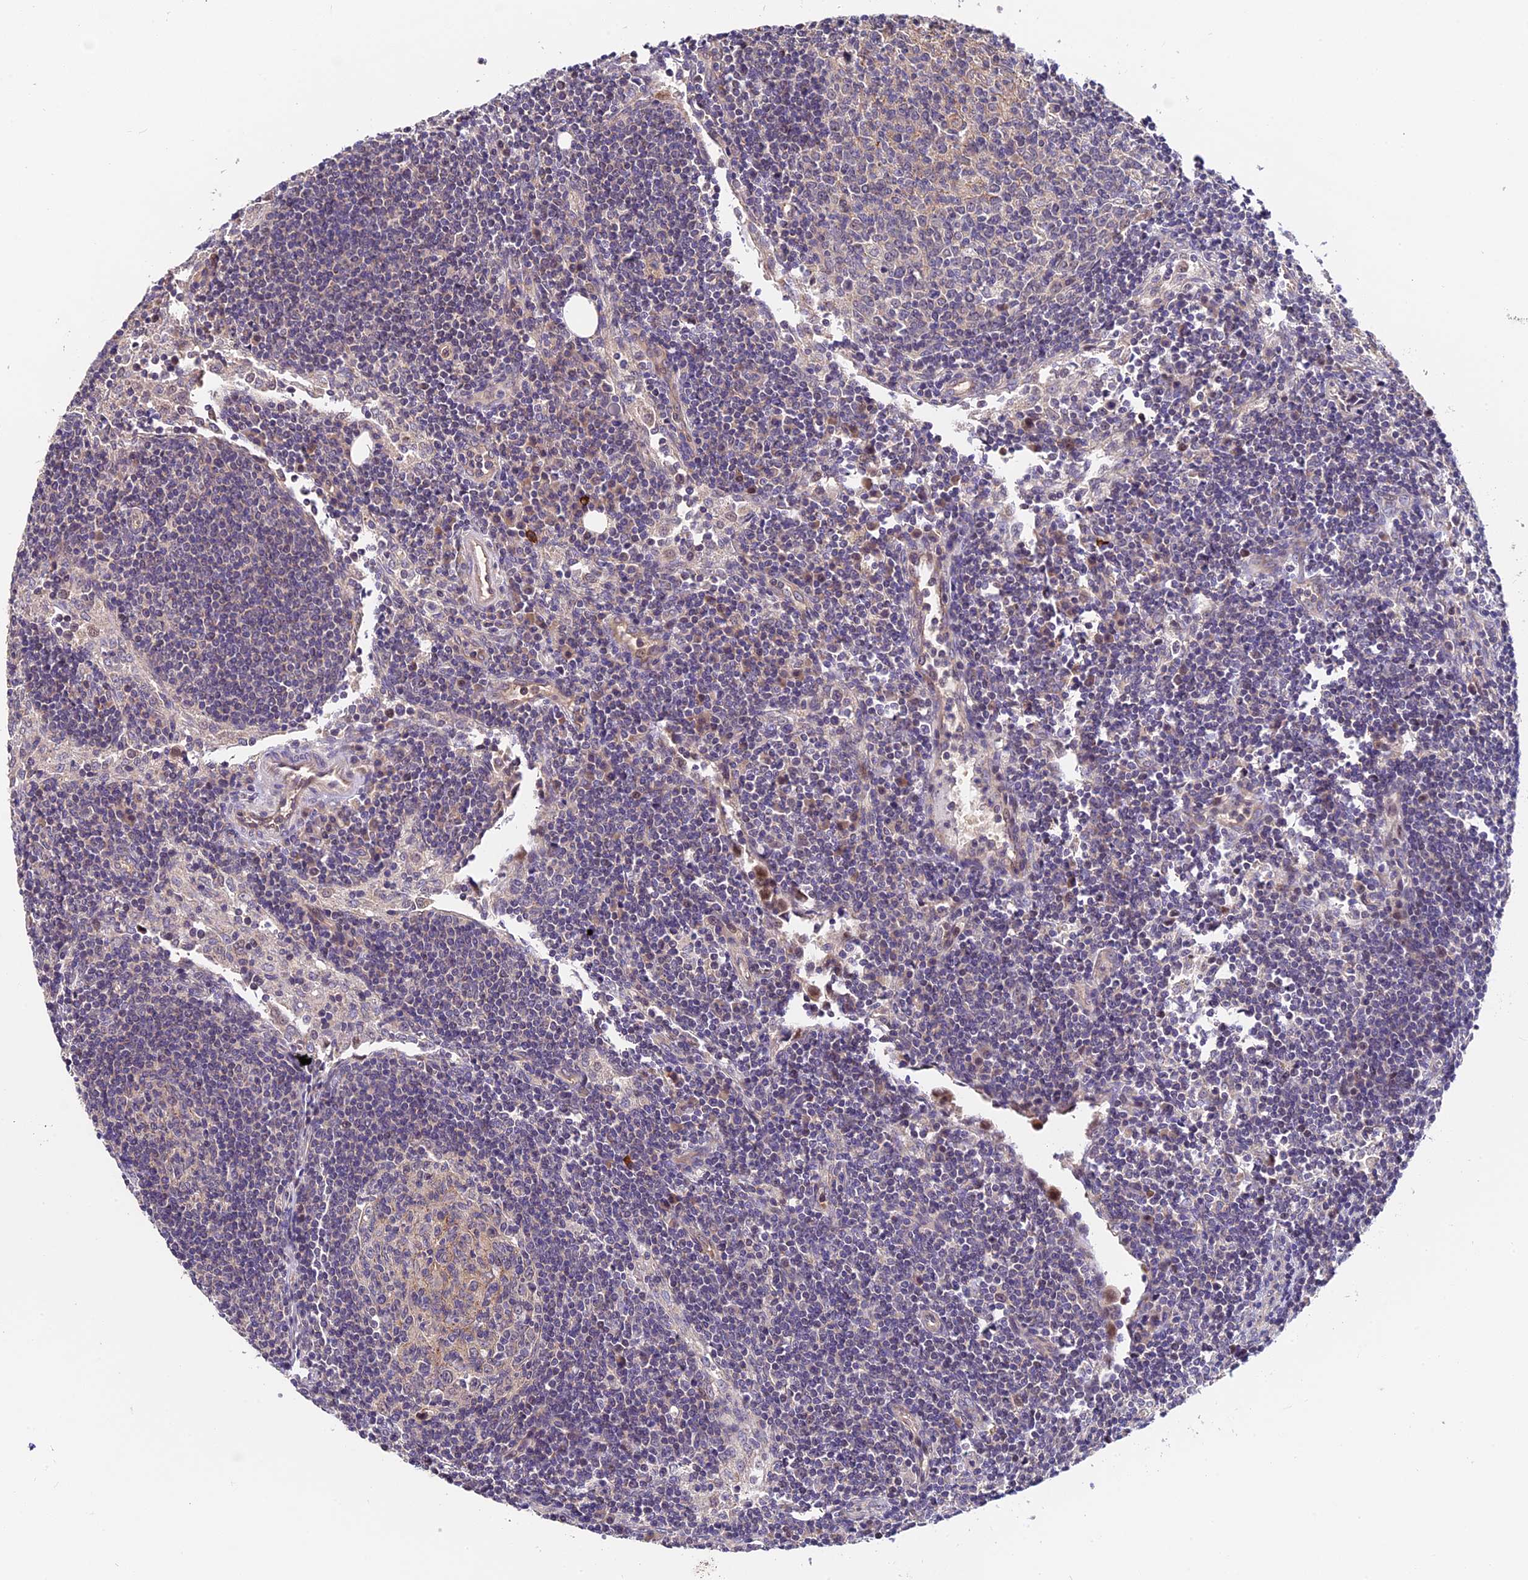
{"staining": {"intensity": "negative", "quantity": "none", "location": "none"}, "tissue": "lymph node", "cell_type": "Germinal center cells", "image_type": "normal", "snomed": [{"axis": "morphology", "description": "Normal tissue, NOS"}, {"axis": "topography", "description": "Lymph node"}], "caption": "The photomicrograph shows no significant expression in germinal center cells of lymph node. (Stains: DAB (3,3'-diaminobenzidine) immunohistochemistry (IHC) with hematoxylin counter stain, Microscopy: brightfield microscopy at high magnification).", "gene": "TRMT1", "patient": {"sex": "female", "age": 73}}